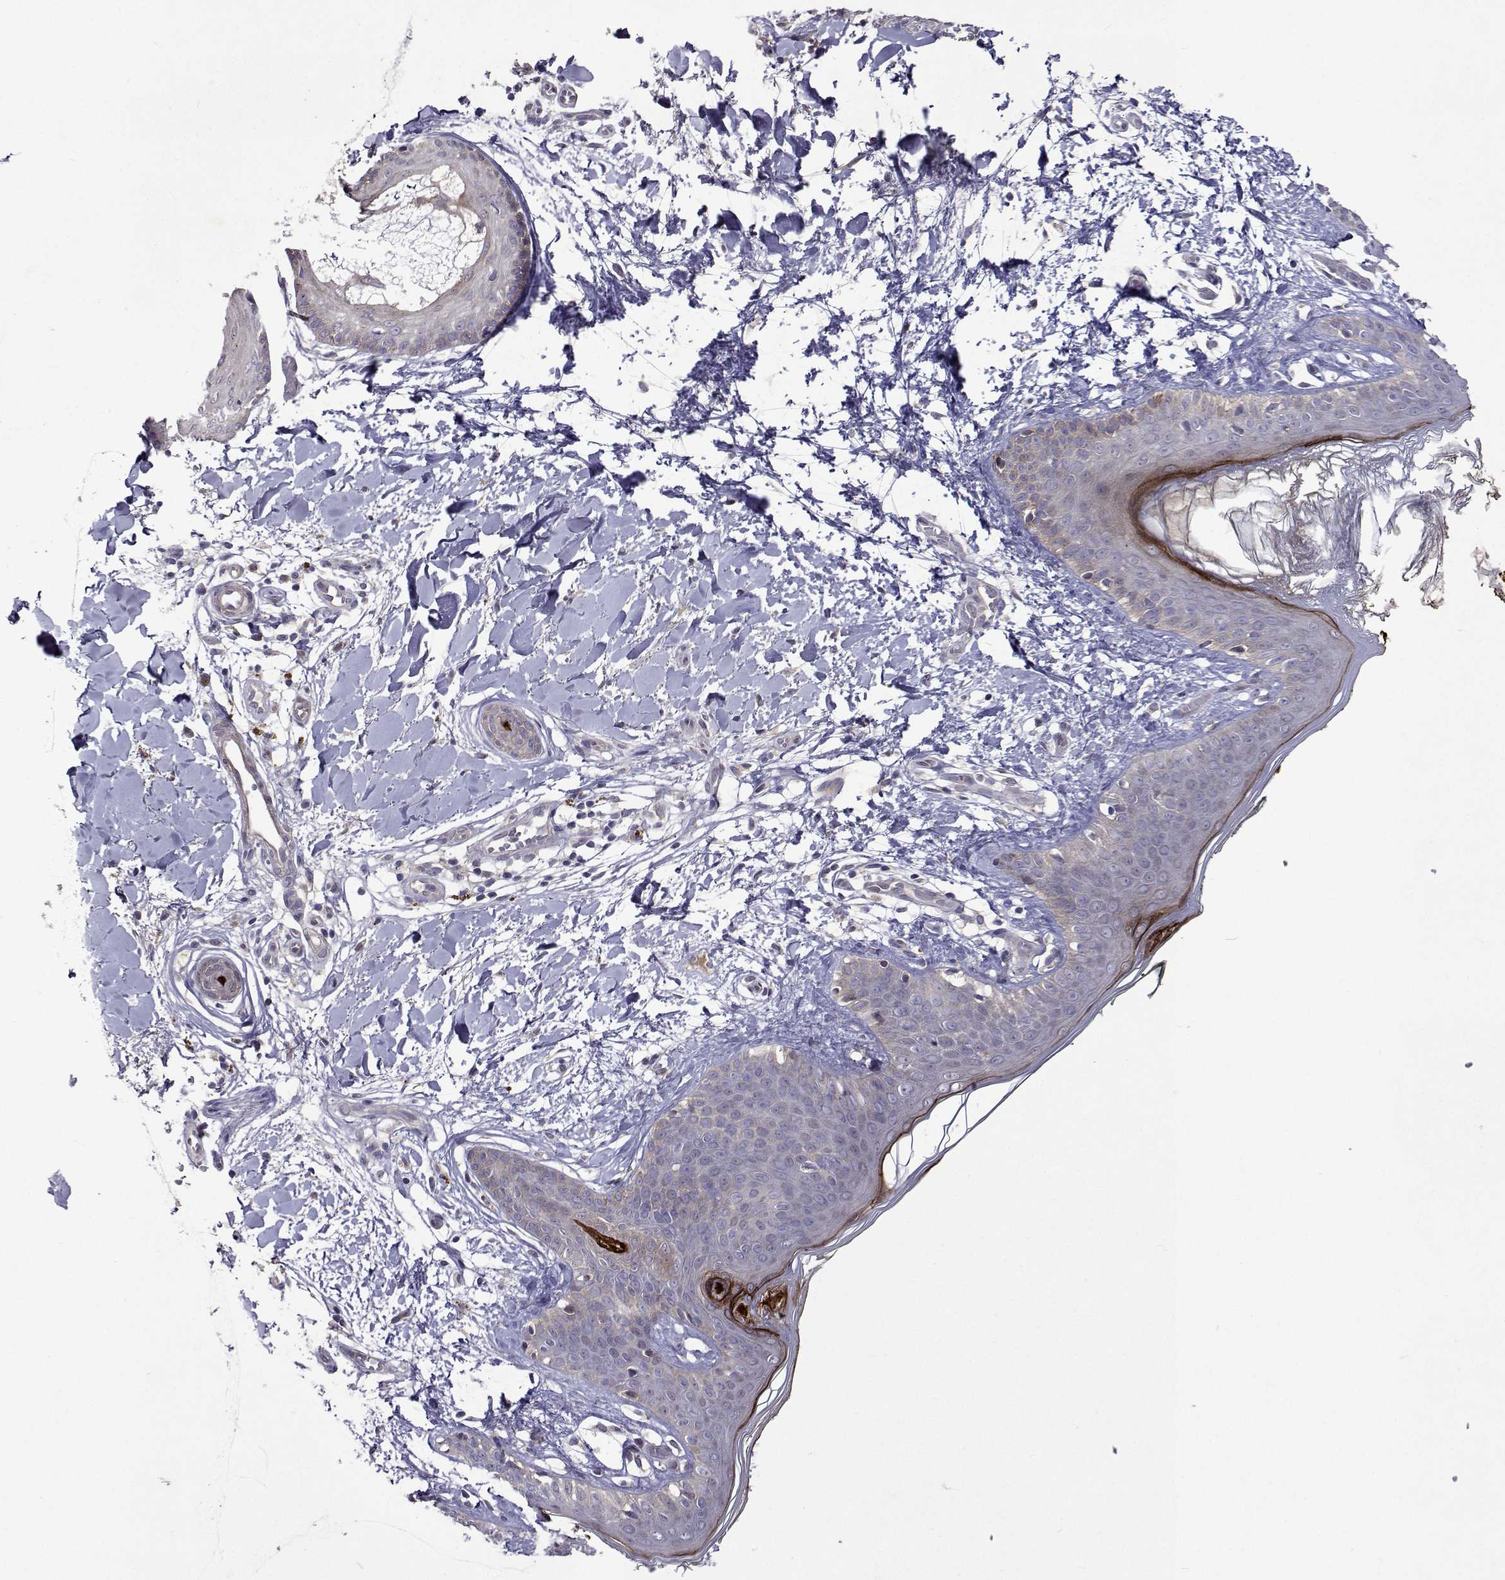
{"staining": {"intensity": "negative", "quantity": "none", "location": "none"}, "tissue": "skin", "cell_type": "Fibroblasts", "image_type": "normal", "snomed": [{"axis": "morphology", "description": "Normal tissue, NOS"}, {"axis": "topography", "description": "Skin"}], "caption": "Immunohistochemistry micrograph of normal skin: human skin stained with DAB (3,3'-diaminobenzidine) shows no significant protein staining in fibroblasts. (Immunohistochemistry (ihc), brightfield microscopy, high magnification).", "gene": "TARBP2", "patient": {"sex": "female", "age": 34}}